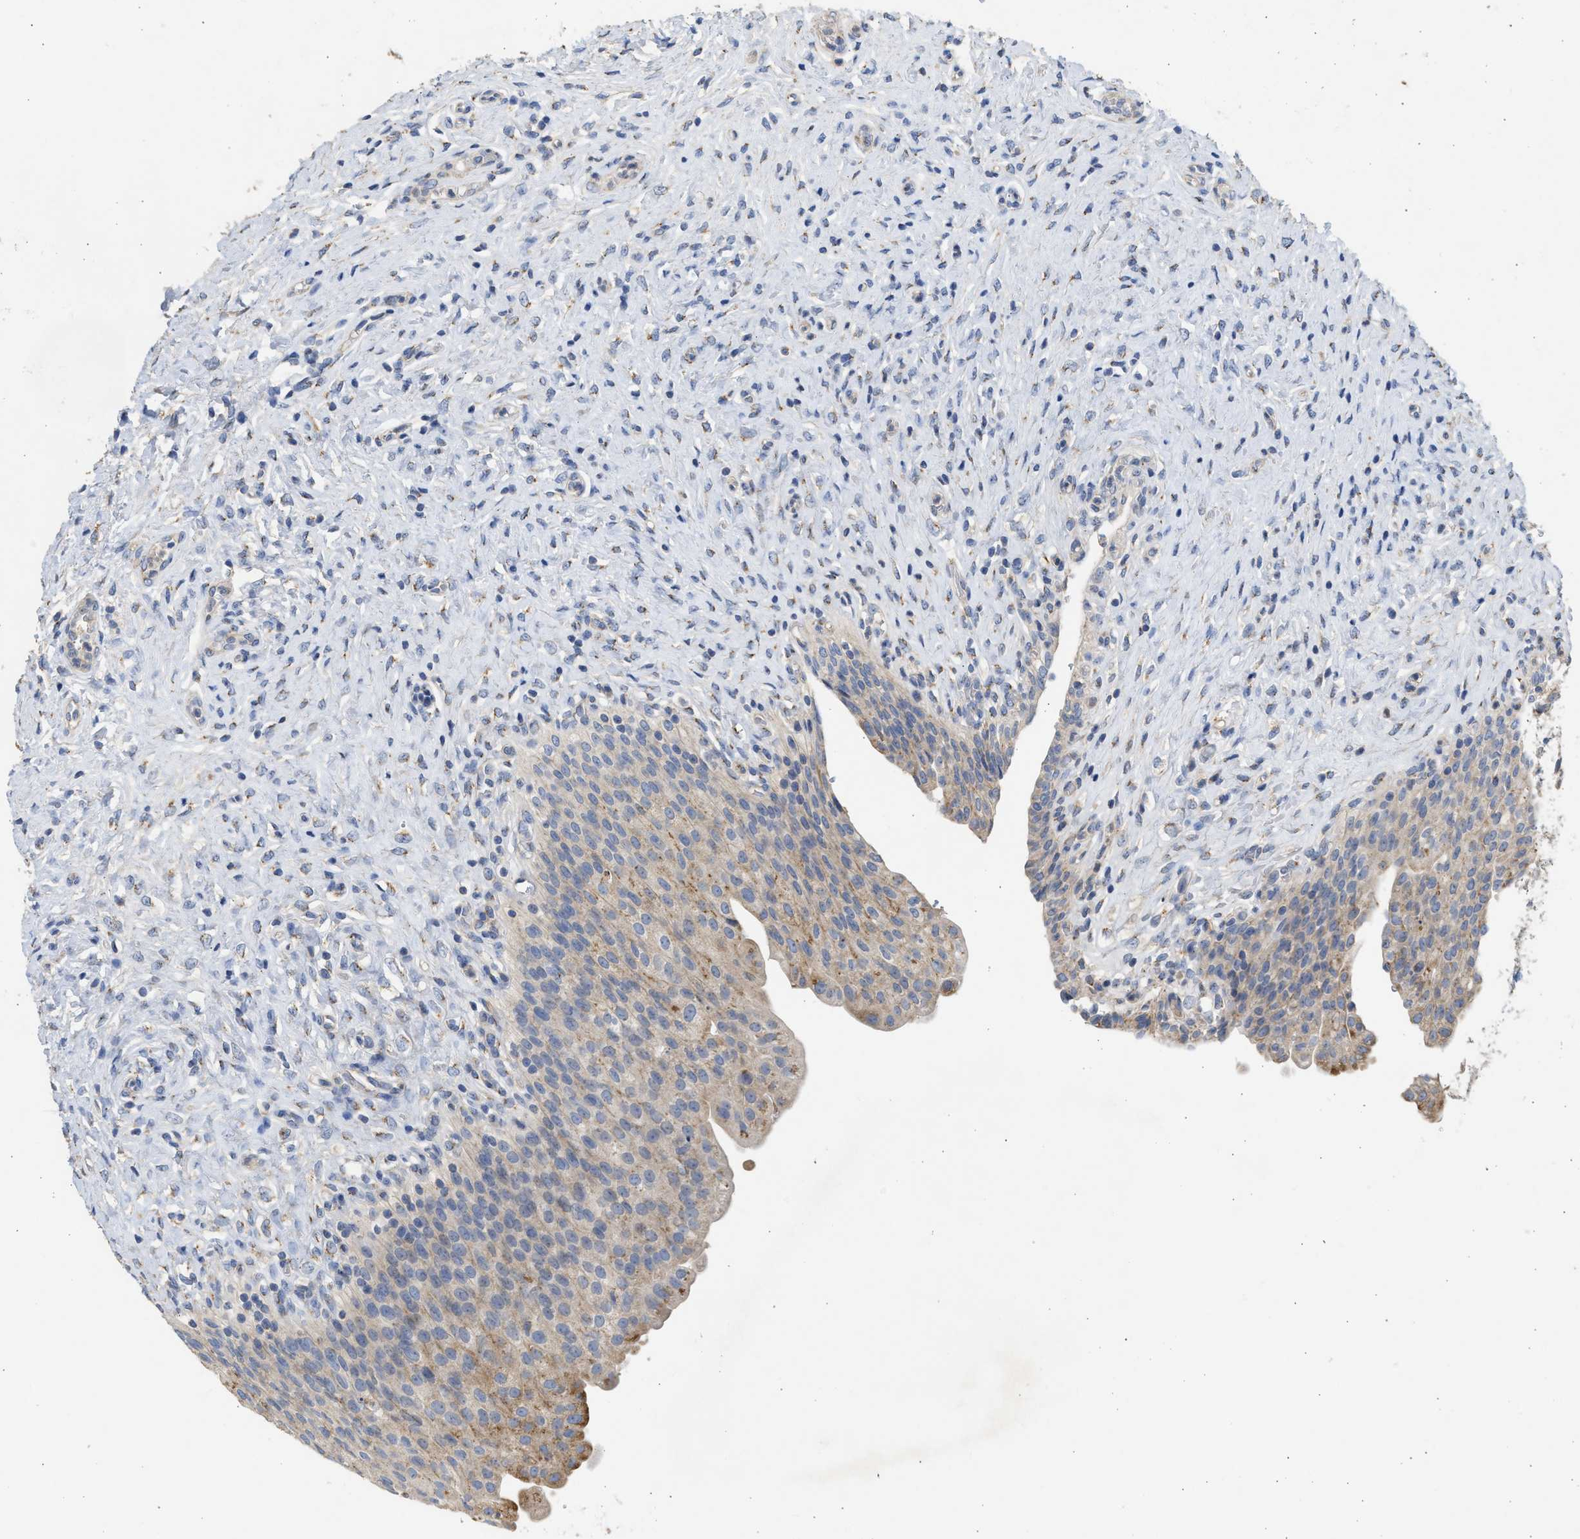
{"staining": {"intensity": "moderate", "quantity": "<25%", "location": "cytoplasmic/membranous"}, "tissue": "urinary bladder", "cell_type": "Urothelial cells", "image_type": "normal", "snomed": [{"axis": "morphology", "description": "Urothelial carcinoma, High grade"}, {"axis": "topography", "description": "Urinary bladder"}], "caption": "IHC (DAB (3,3'-diaminobenzidine)) staining of unremarkable human urinary bladder exhibits moderate cytoplasmic/membranous protein positivity in approximately <25% of urothelial cells.", "gene": "IPO8", "patient": {"sex": "male", "age": 46}}